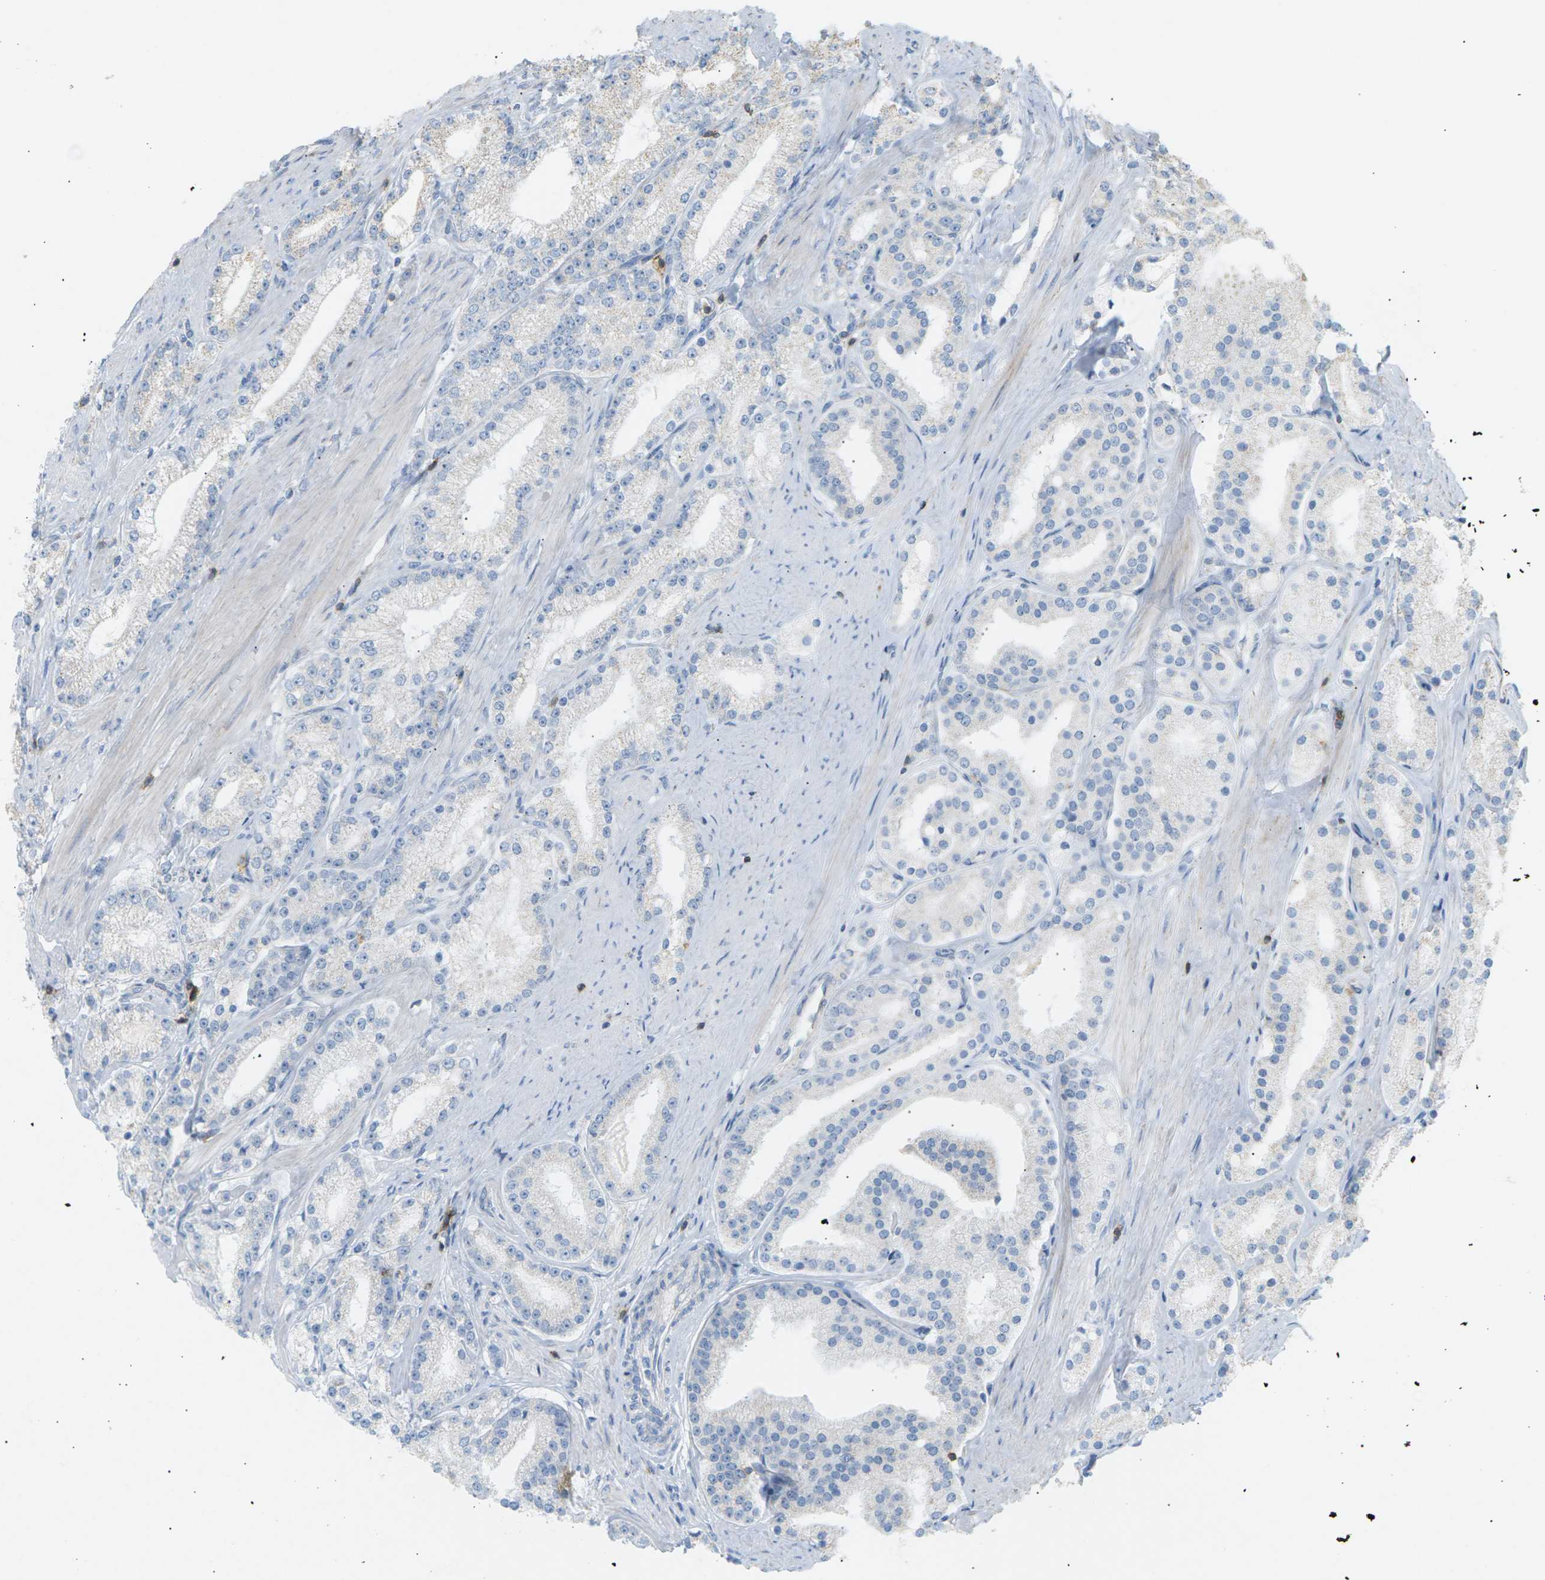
{"staining": {"intensity": "negative", "quantity": "none", "location": "none"}, "tissue": "prostate cancer", "cell_type": "Tumor cells", "image_type": "cancer", "snomed": [{"axis": "morphology", "description": "Adenocarcinoma, Low grade"}, {"axis": "topography", "description": "Prostate"}], "caption": "The image shows no significant expression in tumor cells of prostate cancer.", "gene": "LIME1", "patient": {"sex": "male", "age": 63}}